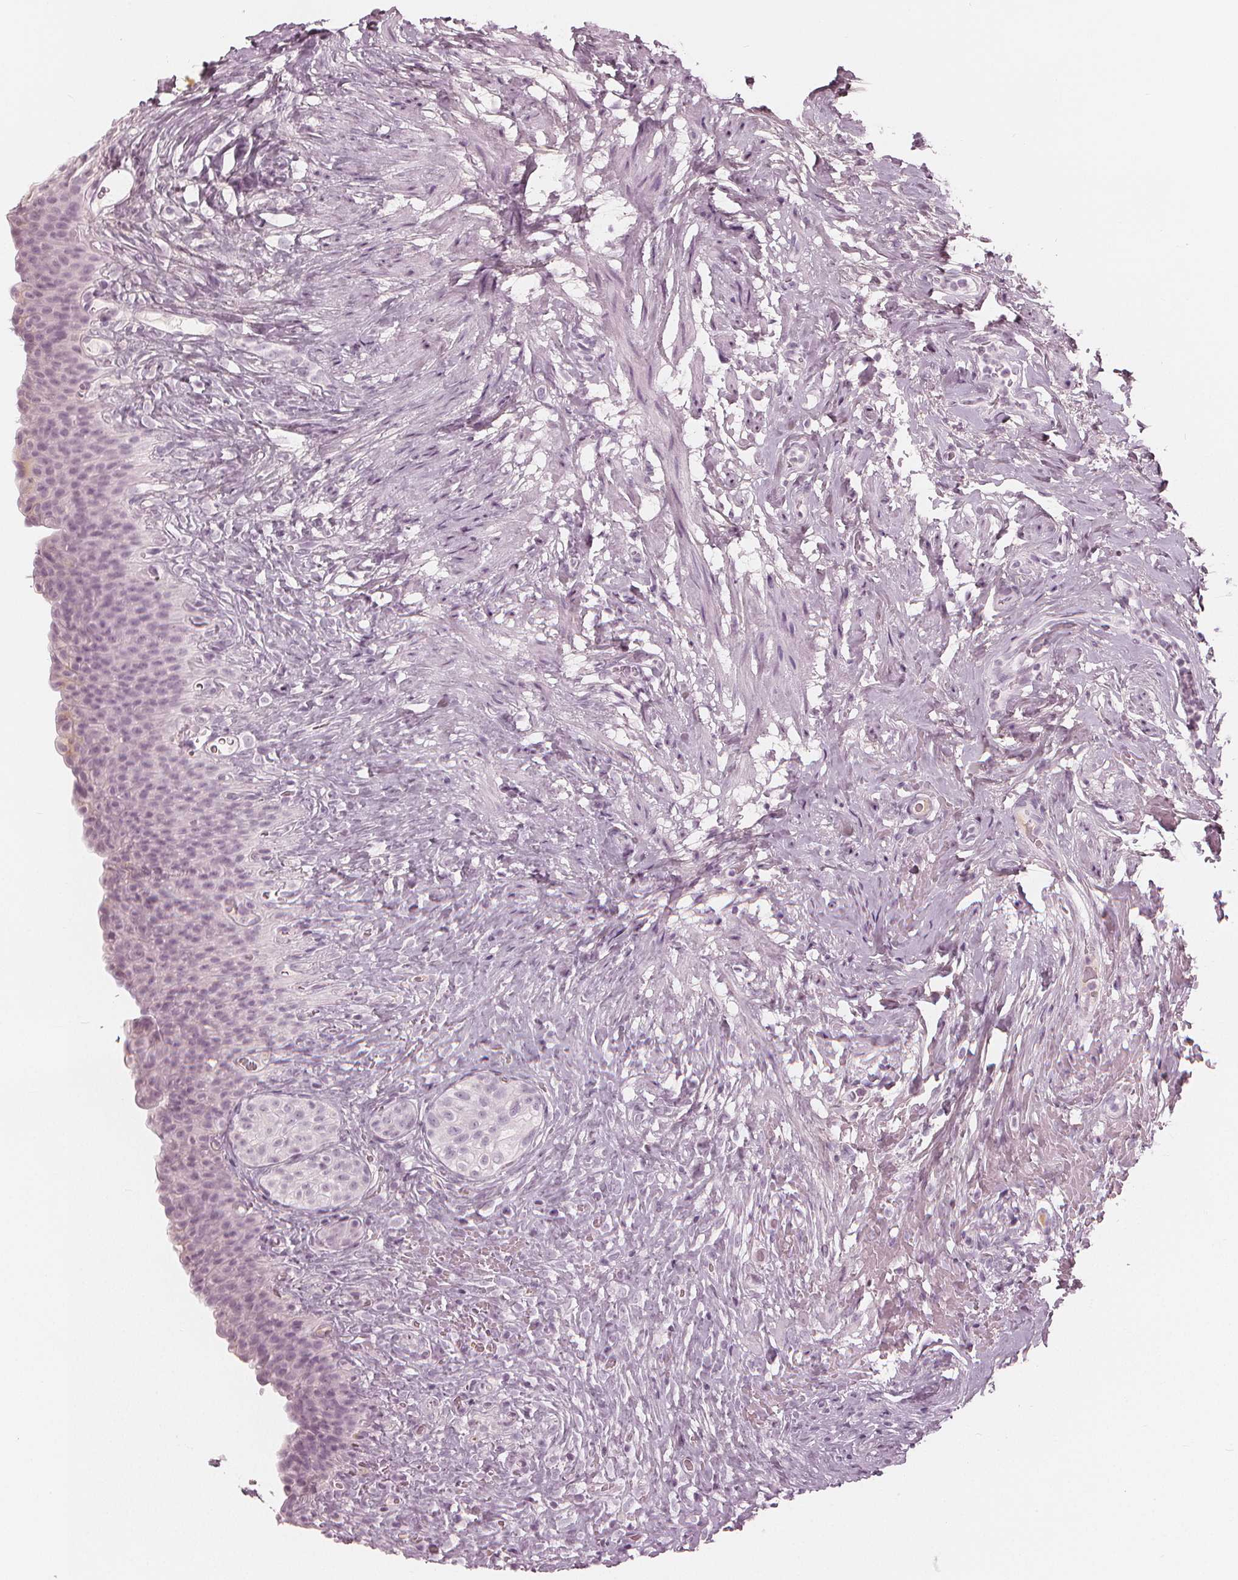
{"staining": {"intensity": "negative", "quantity": "none", "location": "none"}, "tissue": "urinary bladder", "cell_type": "Urothelial cells", "image_type": "normal", "snomed": [{"axis": "morphology", "description": "Normal tissue, NOS"}, {"axis": "topography", "description": "Urinary bladder"}, {"axis": "topography", "description": "Prostate"}], "caption": "This is an immunohistochemistry (IHC) photomicrograph of unremarkable urinary bladder. There is no staining in urothelial cells.", "gene": "PAEP", "patient": {"sex": "male", "age": 76}}